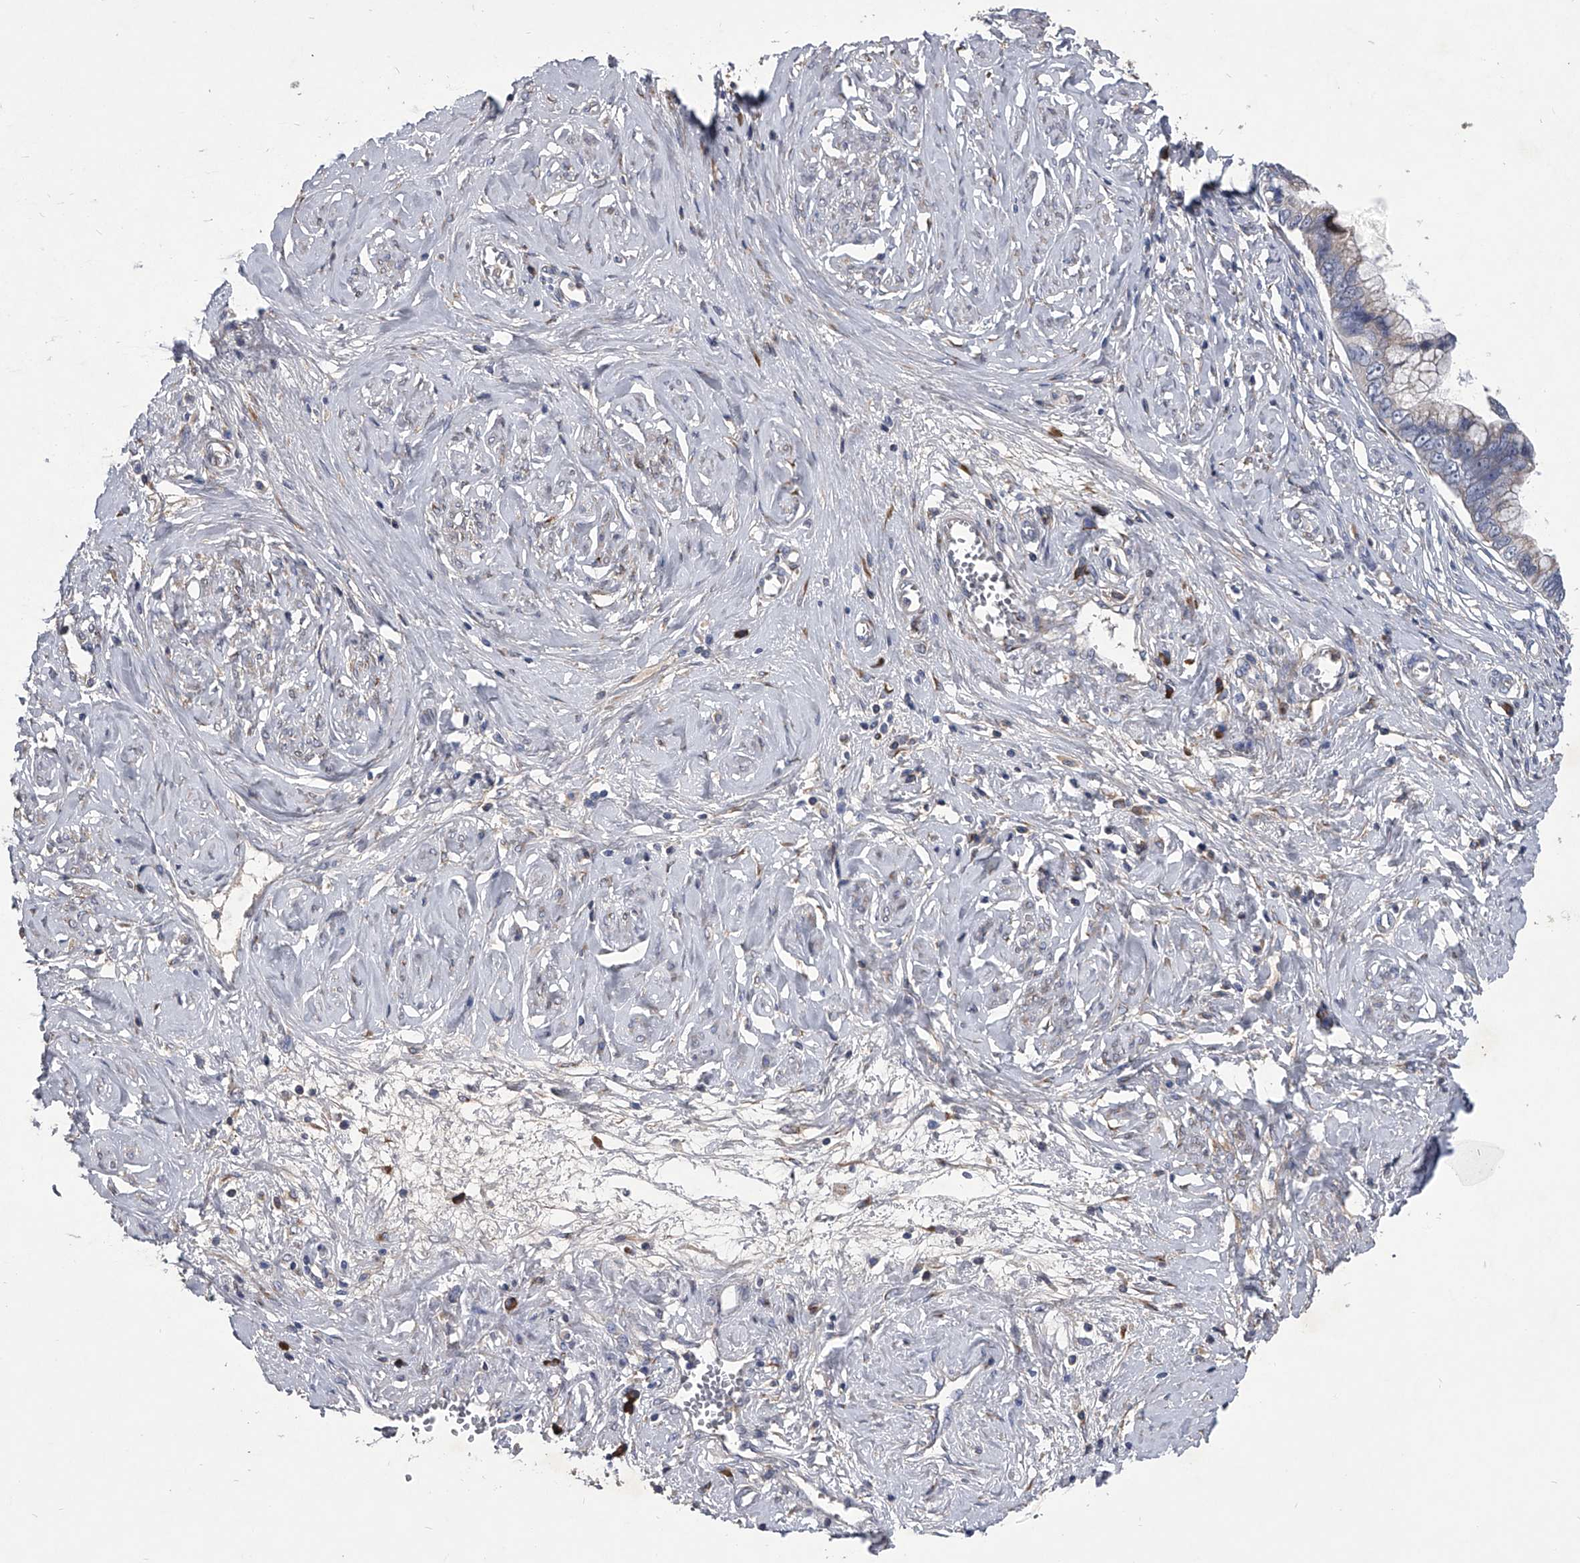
{"staining": {"intensity": "negative", "quantity": "none", "location": "none"}, "tissue": "cervical cancer", "cell_type": "Tumor cells", "image_type": "cancer", "snomed": [{"axis": "morphology", "description": "Adenocarcinoma, NOS"}, {"axis": "topography", "description": "Cervix"}], "caption": "The immunohistochemistry image has no significant expression in tumor cells of cervical adenocarcinoma tissue.", "gene": "CCR4", "patient": {"sex": "female", "age": 44}}